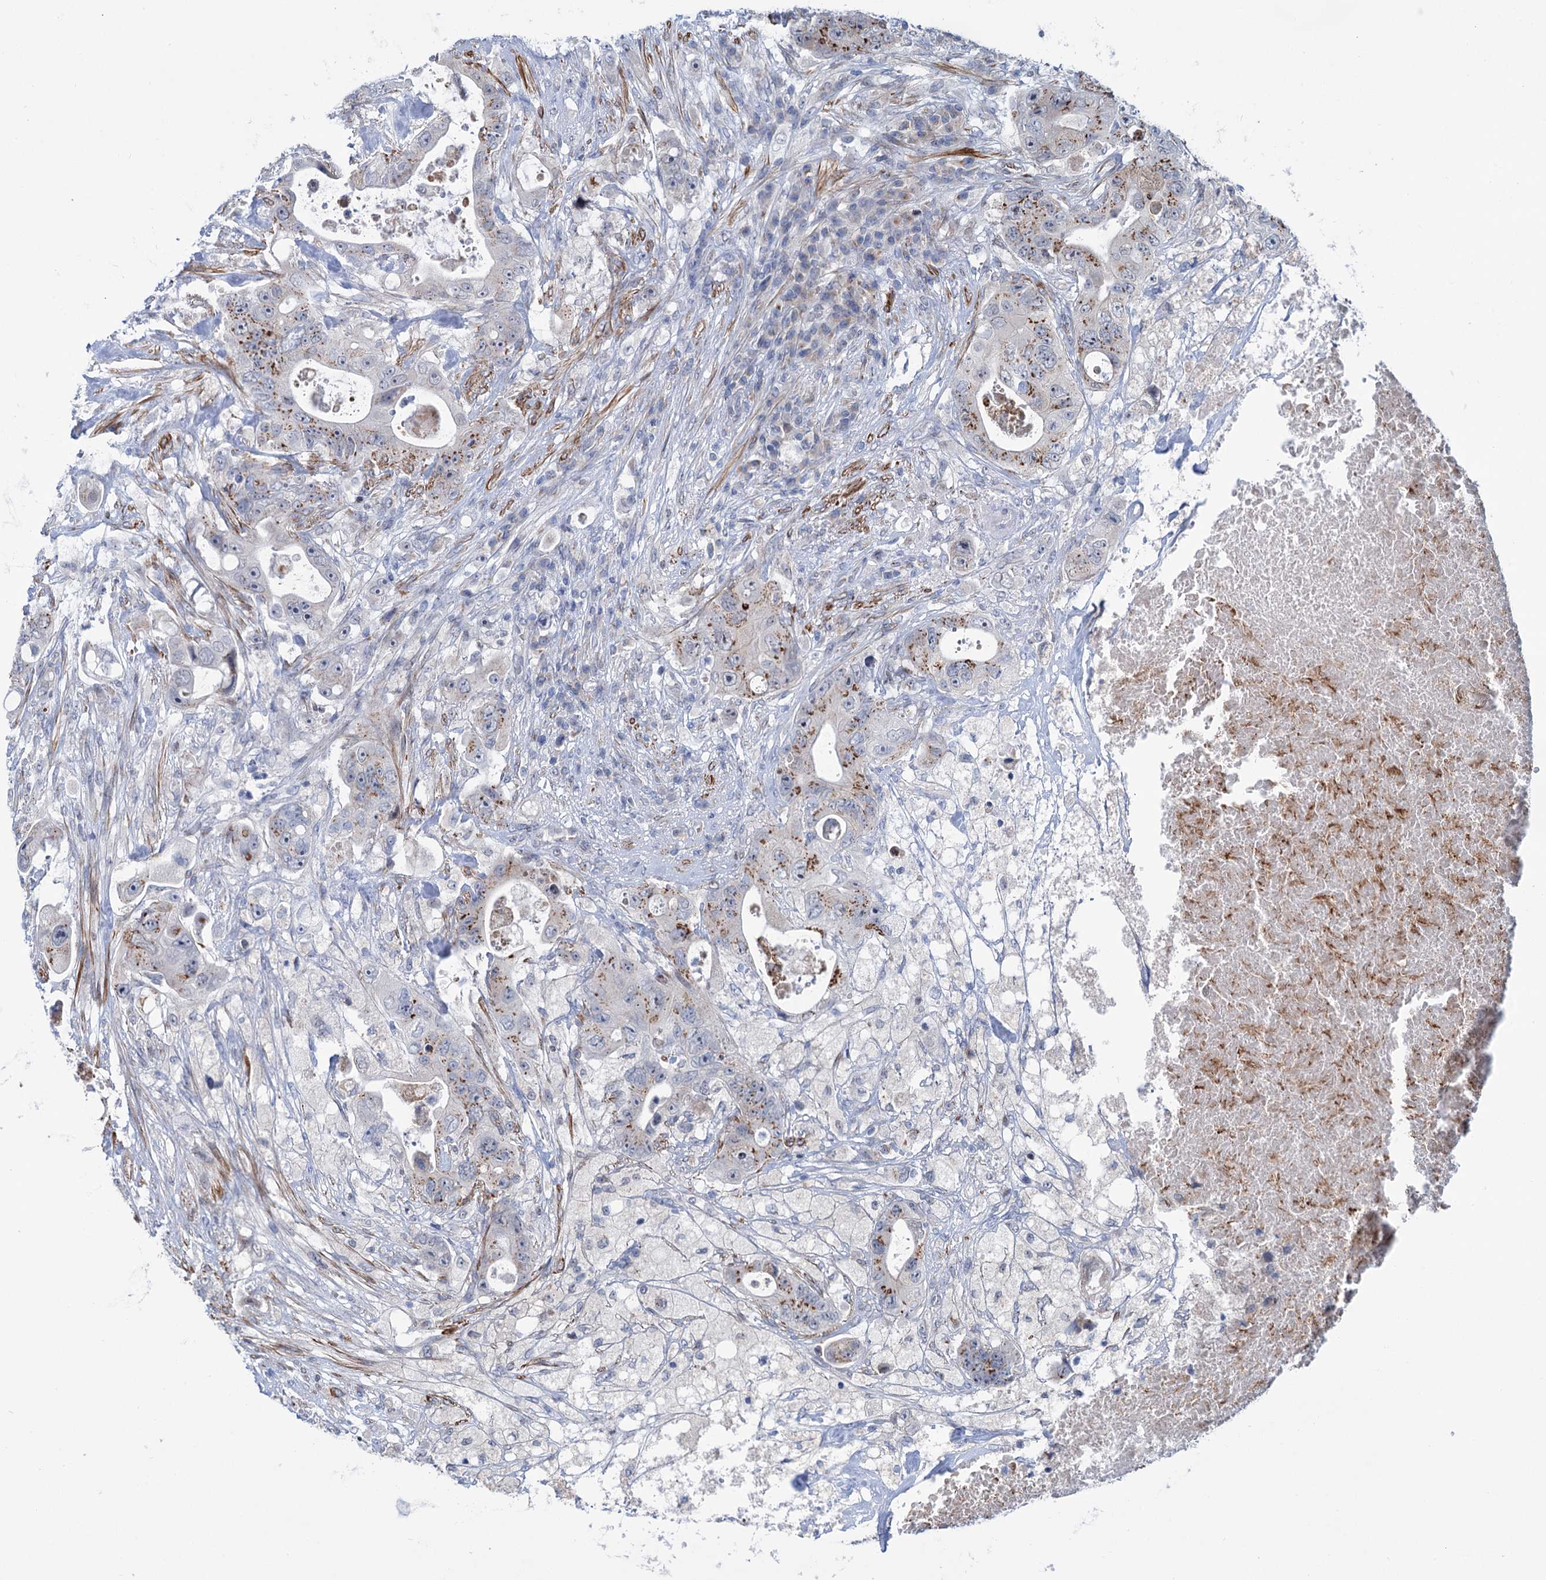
{"staining": {"intensity": "moderate", "quantity": "<25%", "location": "cytoplasmic/membranous"}, "tissue": "colorectal cancer", "cell_type": "Tumor cells", "image_type": "cancer", "snomed": [{"axis": "morphology", "description": "Adenocarcinoma, NOS"}, {"axis": "topography", "description": "Colon"}], "caption": "Immunohistochemistry (DAB) staining of colorectal adenocarcinoma displays moderate cytoplasmic/membranous protein staining in about <25% of tumor cells.", "gene": "ELP4", "patient": {"sex": "female", "age": 46}}